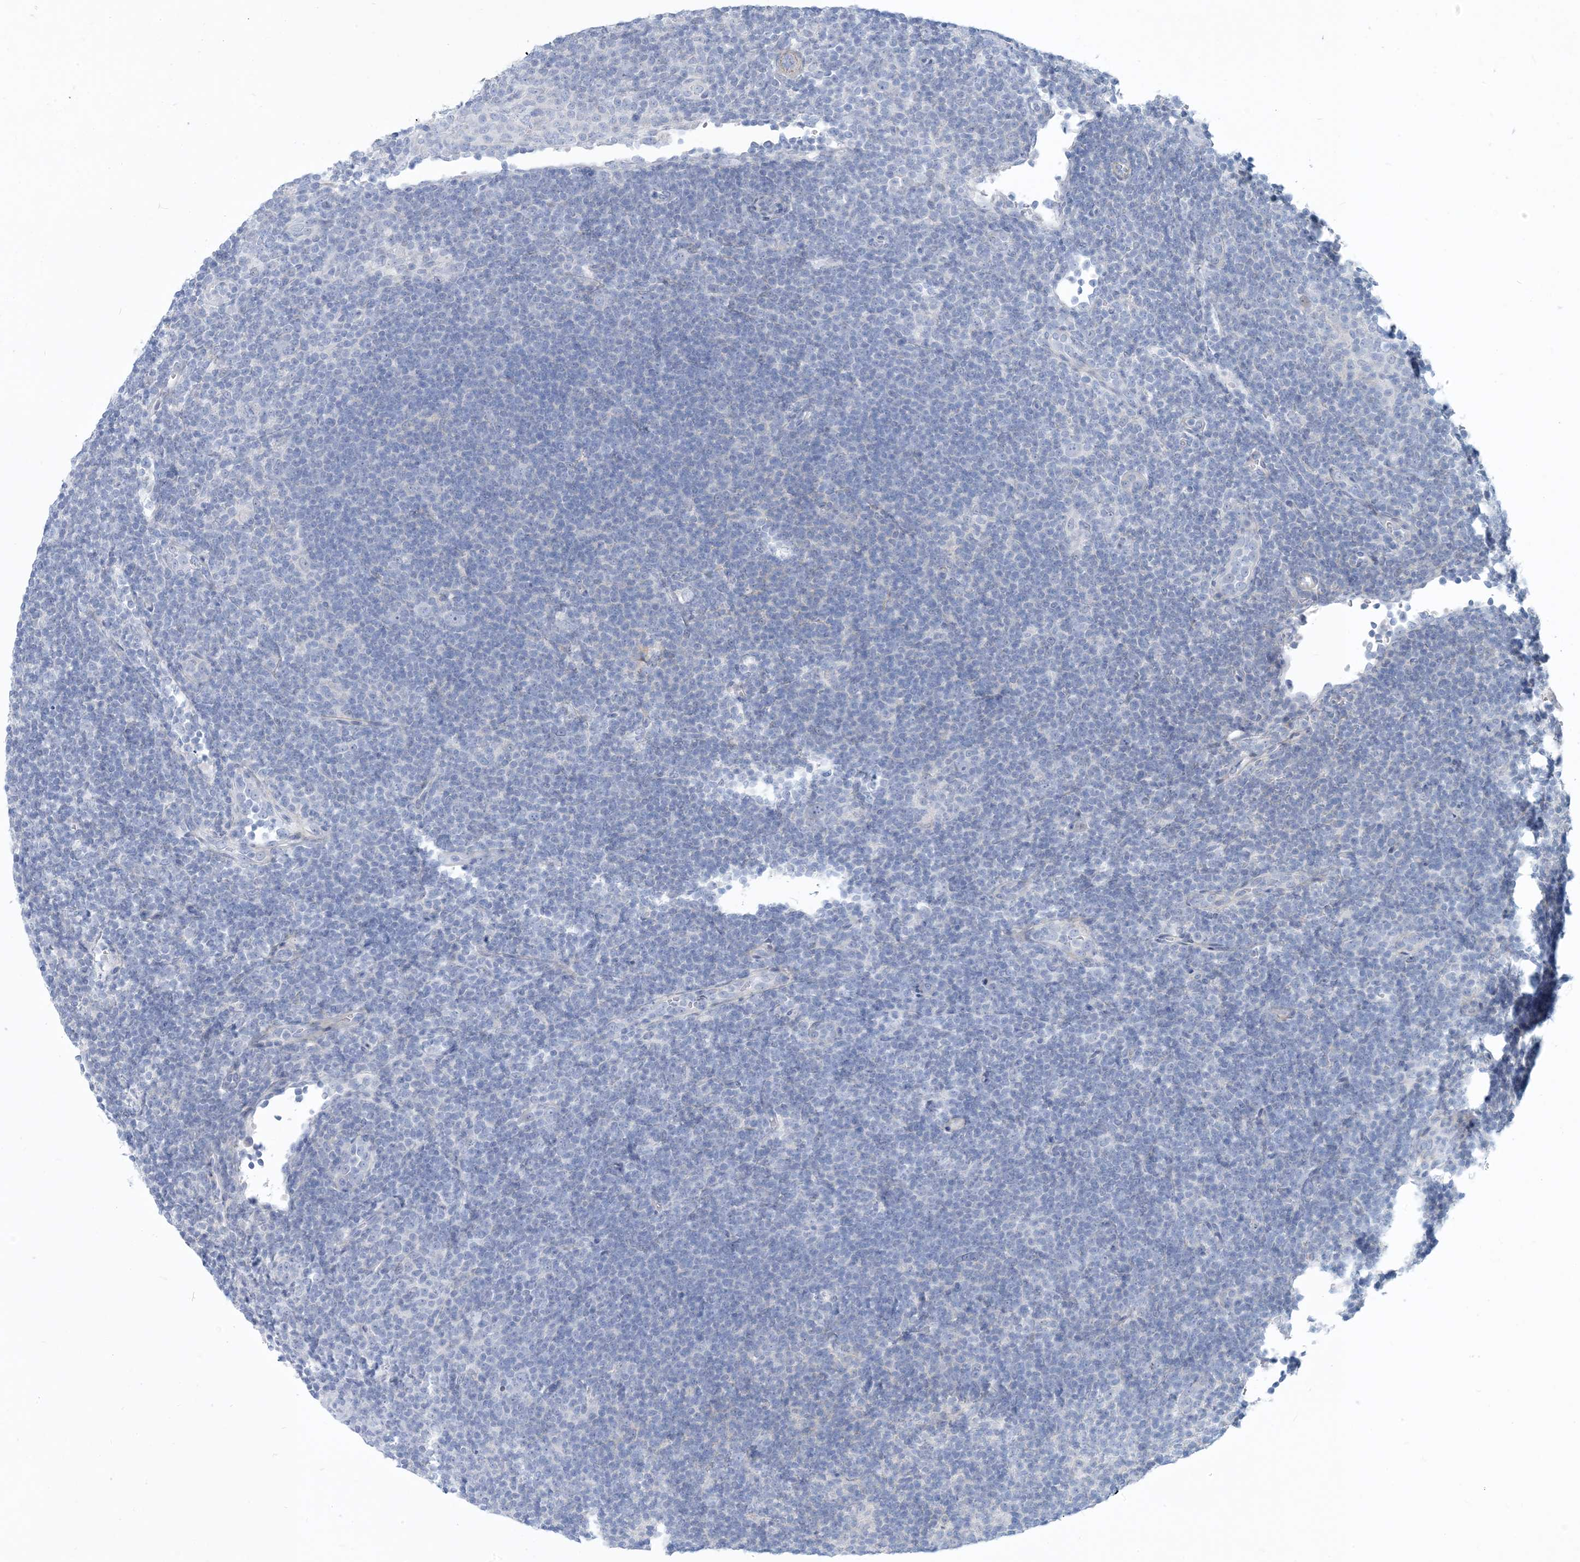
{"staining": {"intensity": "negative", "quantity": "none", "location": "none"}, "tissue": "lymphoma", "cell_type": "Tumor cells", "image_type": "cancer", "snomed": [{"axis": "morphology", "description": "Hodgkin's disease, NOS"}, {"axis": "topography", "description": "Lymph node"}], "caption": "Lymphoma stained for a protein using IHC demonstrates no expression tumor cells.", "gene": "MOXD1", "patient": {"sex": "female", "age": 57}}